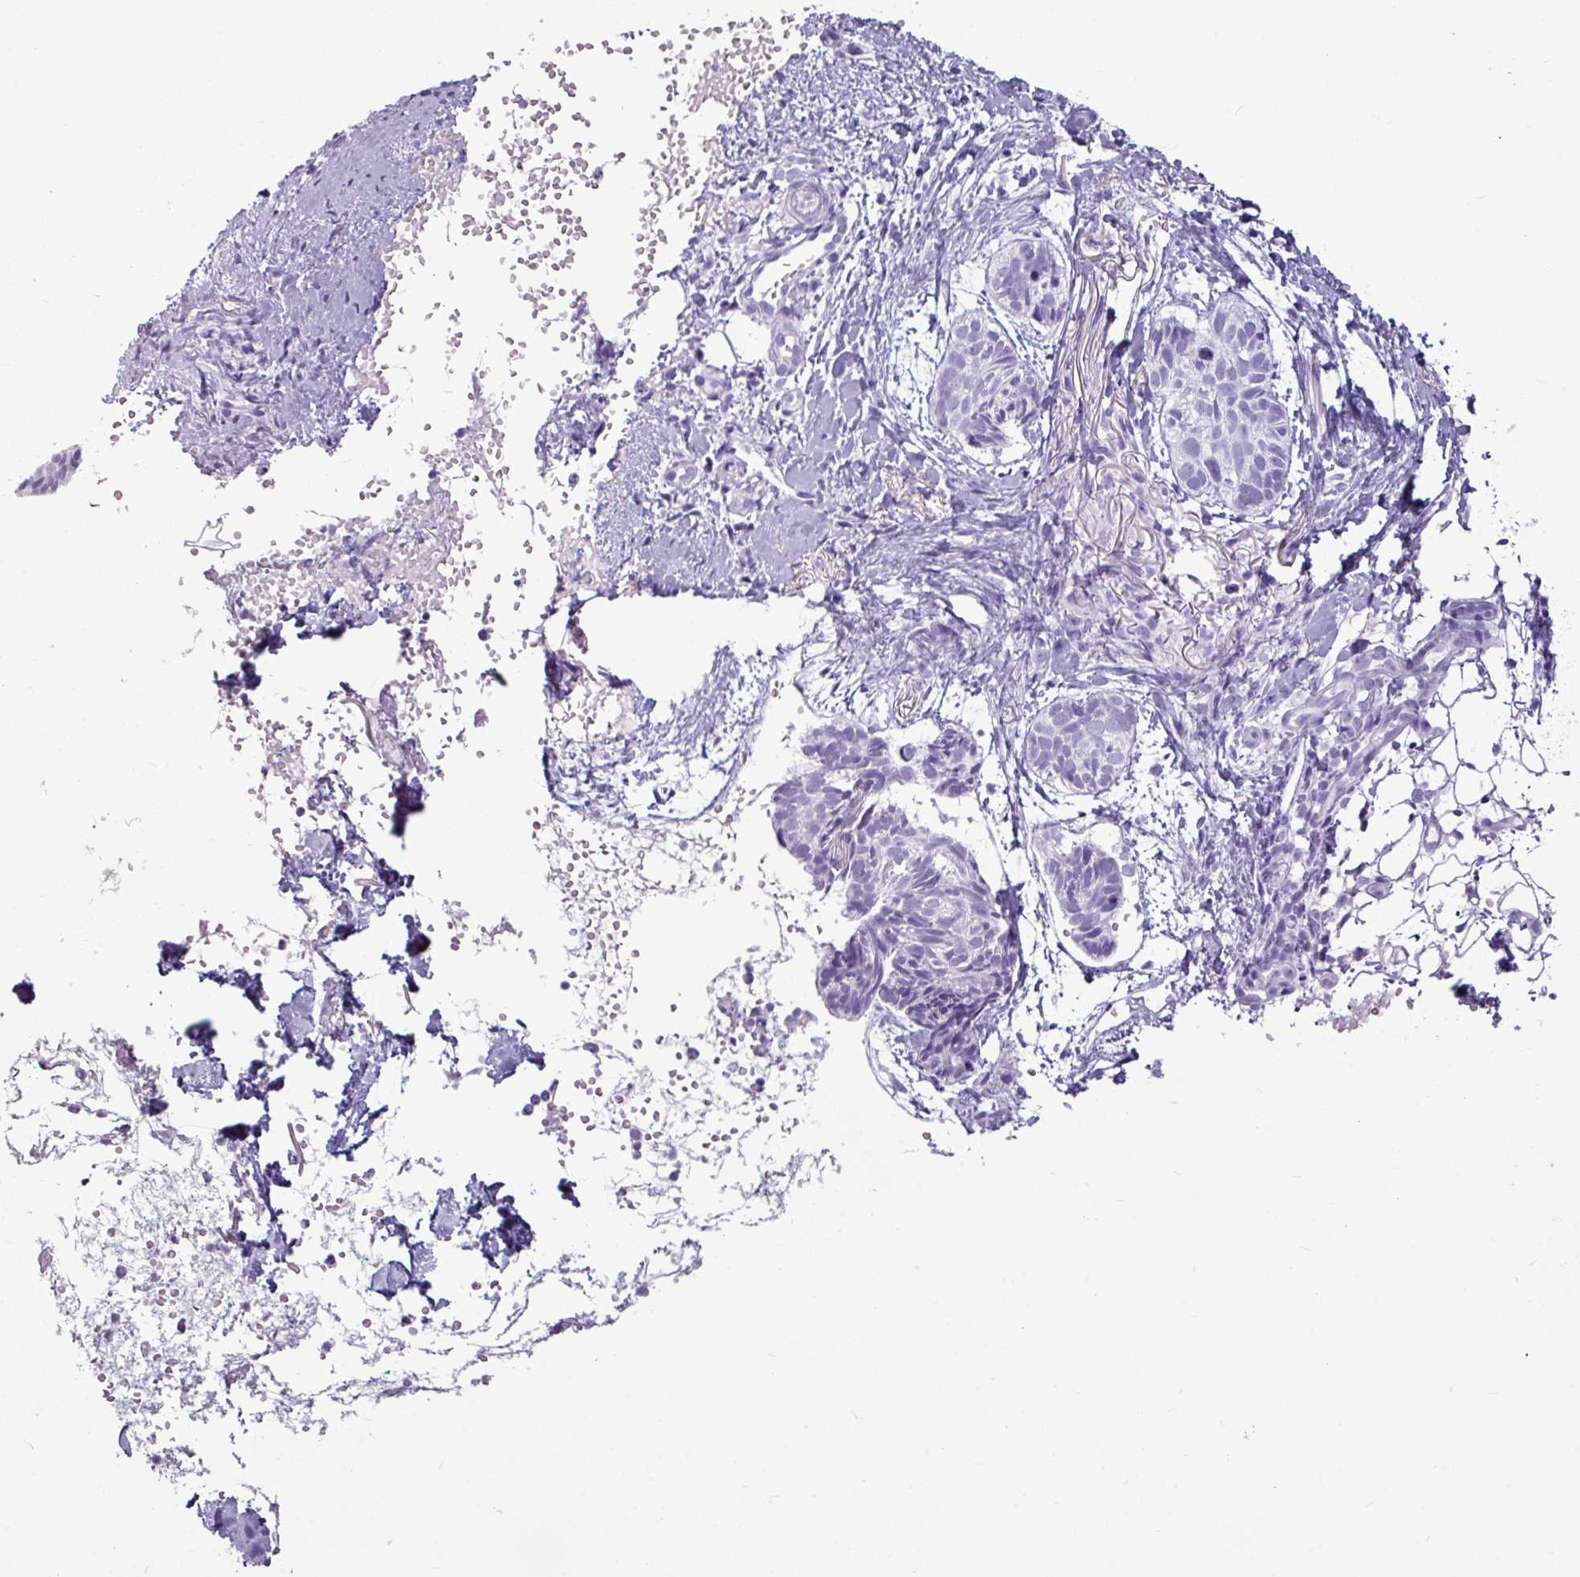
{"staining": {"intensity": "negative", "quantity": "none", "location": "none"}, "tissue": "skin cancer", "cell_type": "Tumor cells", "image_type": "cancer", "snomed": [{"axis": "morphology", "description": "Normal tissue, NOS"}, {"axis": "morphology", "description": "Basal cell carcinoma"}, {"axis": "topography", "description": "Skin"}], "caption": "The immunohistochemistry (IHC) image has no significant staining in tumor cells of skin cancer tissue.", "gene": "AMY1B", "patient": {"sex": "male", "age": 66}}